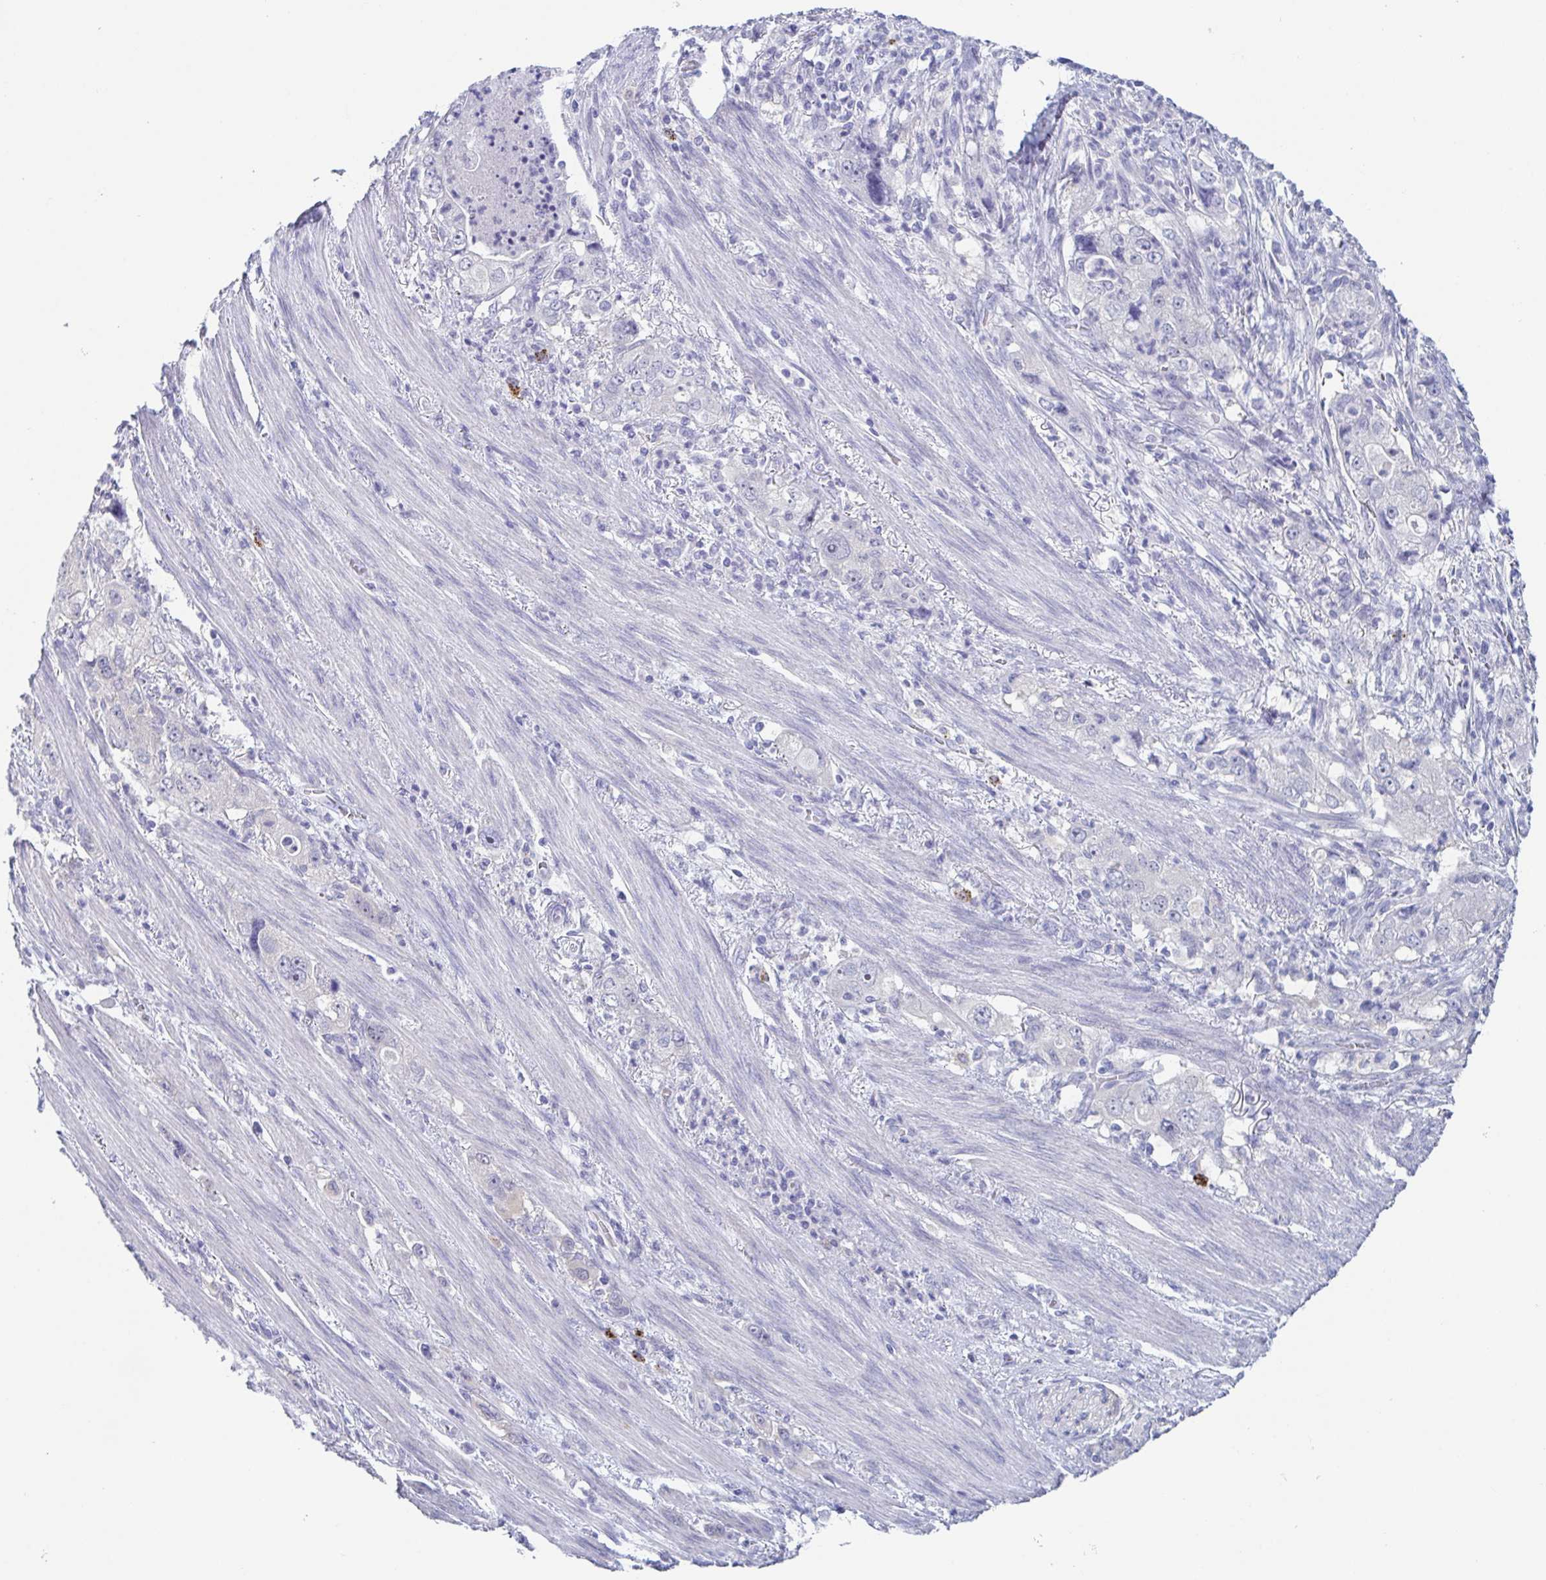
{"staining": {"intensity": "negative", "quantity": "none", "location": "none"}, "tissue": "stomach cancer", "cell_type": "Tumor cells", "image_type": "cancer", "snomed": [{"axis": "morphology", "description": "Adenocarcinoma, NOS"}, {"axis": "topography", "description": "Stomach, upper"}], "caption": "The image shows no staining of tumor cells in adenocarcinoma (stomach).", "gene": "HTR2A", "patient": {"sex": "male", "age": 75}}